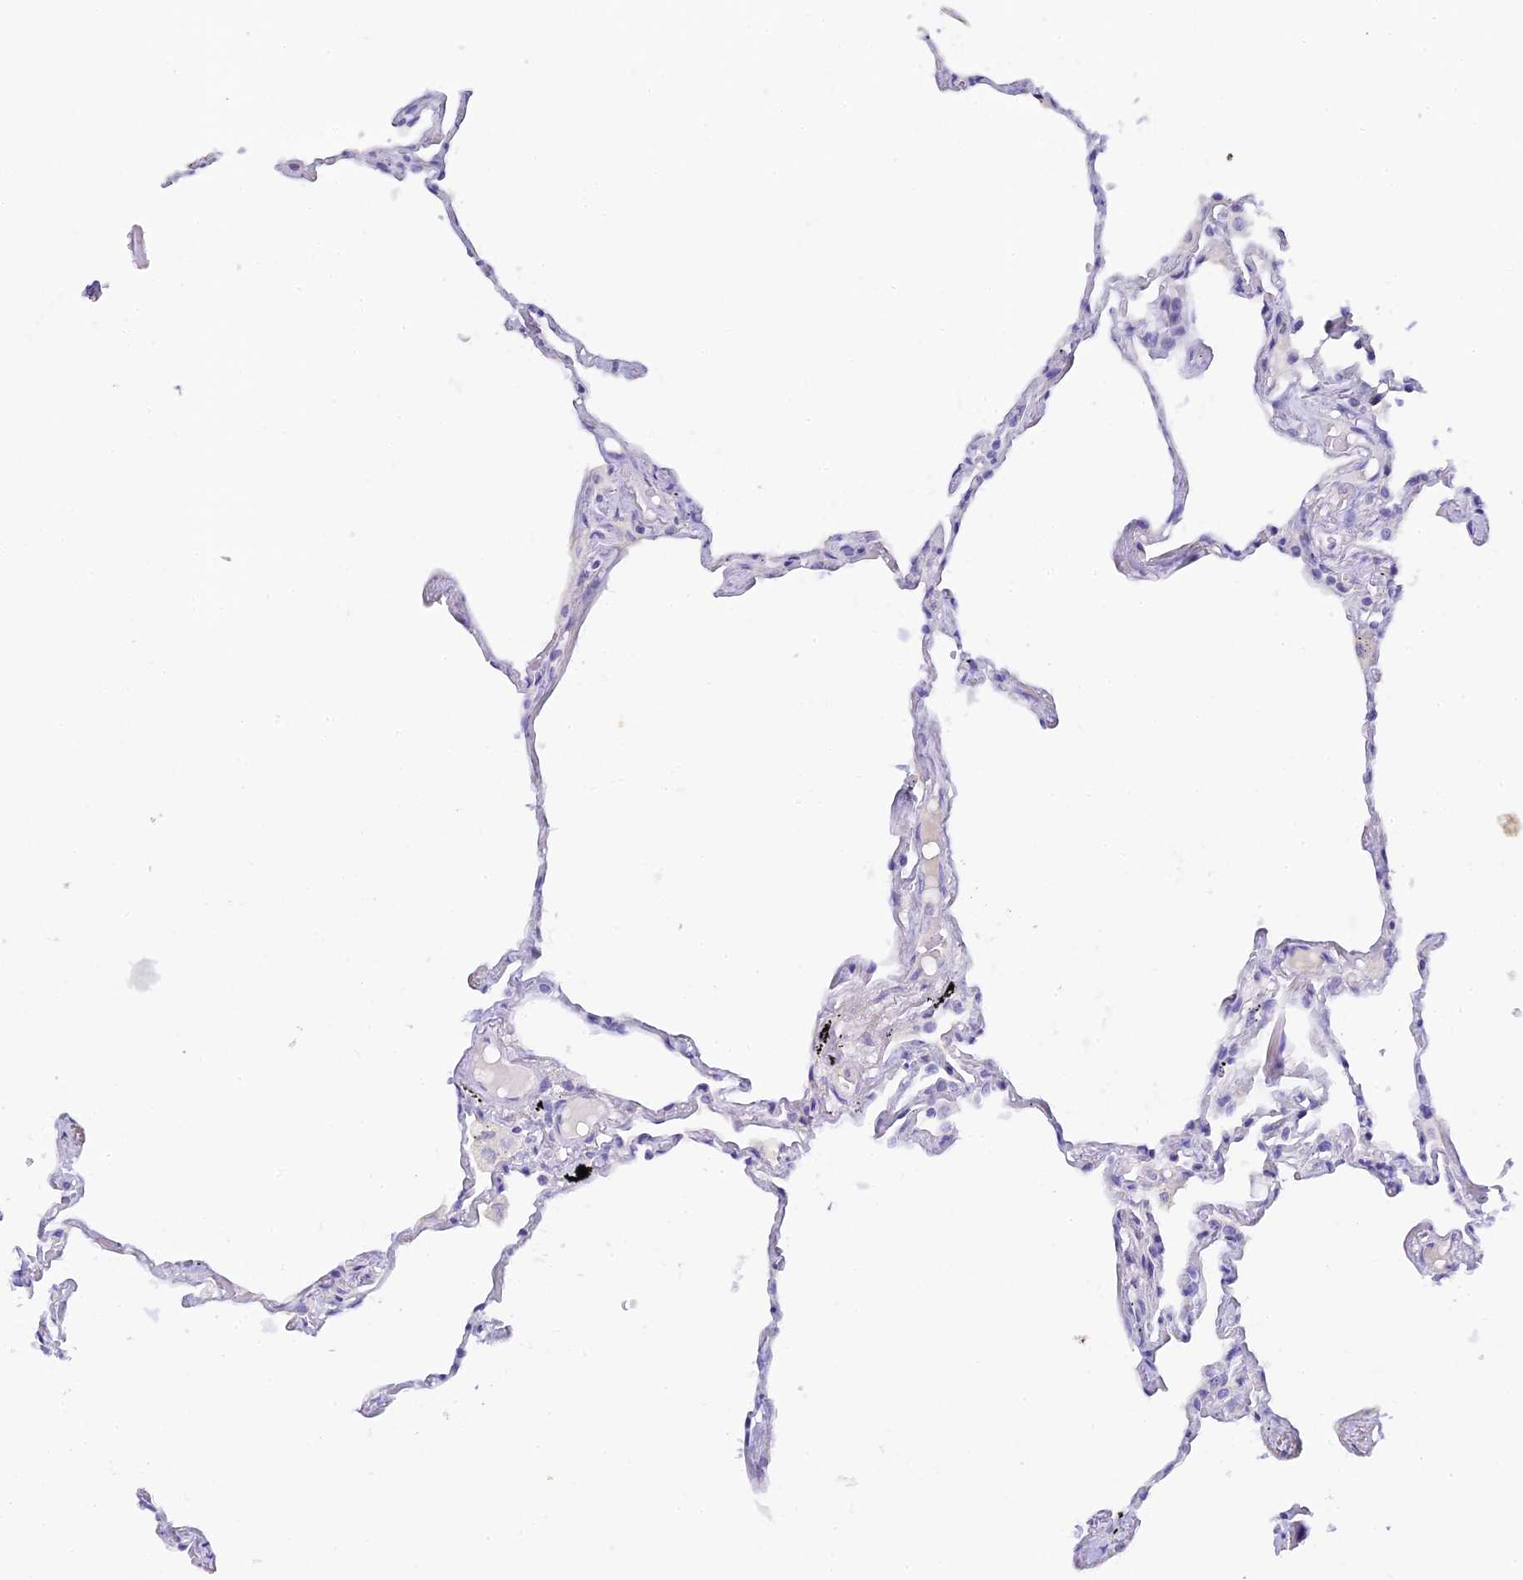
{"staining": {"intensity": "negative", "quantity": "none", "location": "none"}, "tissue": "lung", "cell_type": "Alveolar cells", "image_type": "normal", "snomed": [{"axis": "morphology", "description": "Normal tissue, NOS"}, {"axis": "topography", "description": "Lung"}], "caption": "Immunohistochemical staining of unremarkable human lung demonstrates no significant staining in alveolar cells. (DAB (3,3'-diaminobenzidine) IHC with hematoxylin counter stain).", "gene": "C12orf29", "patient": {"sex": "female", "age": 67}}